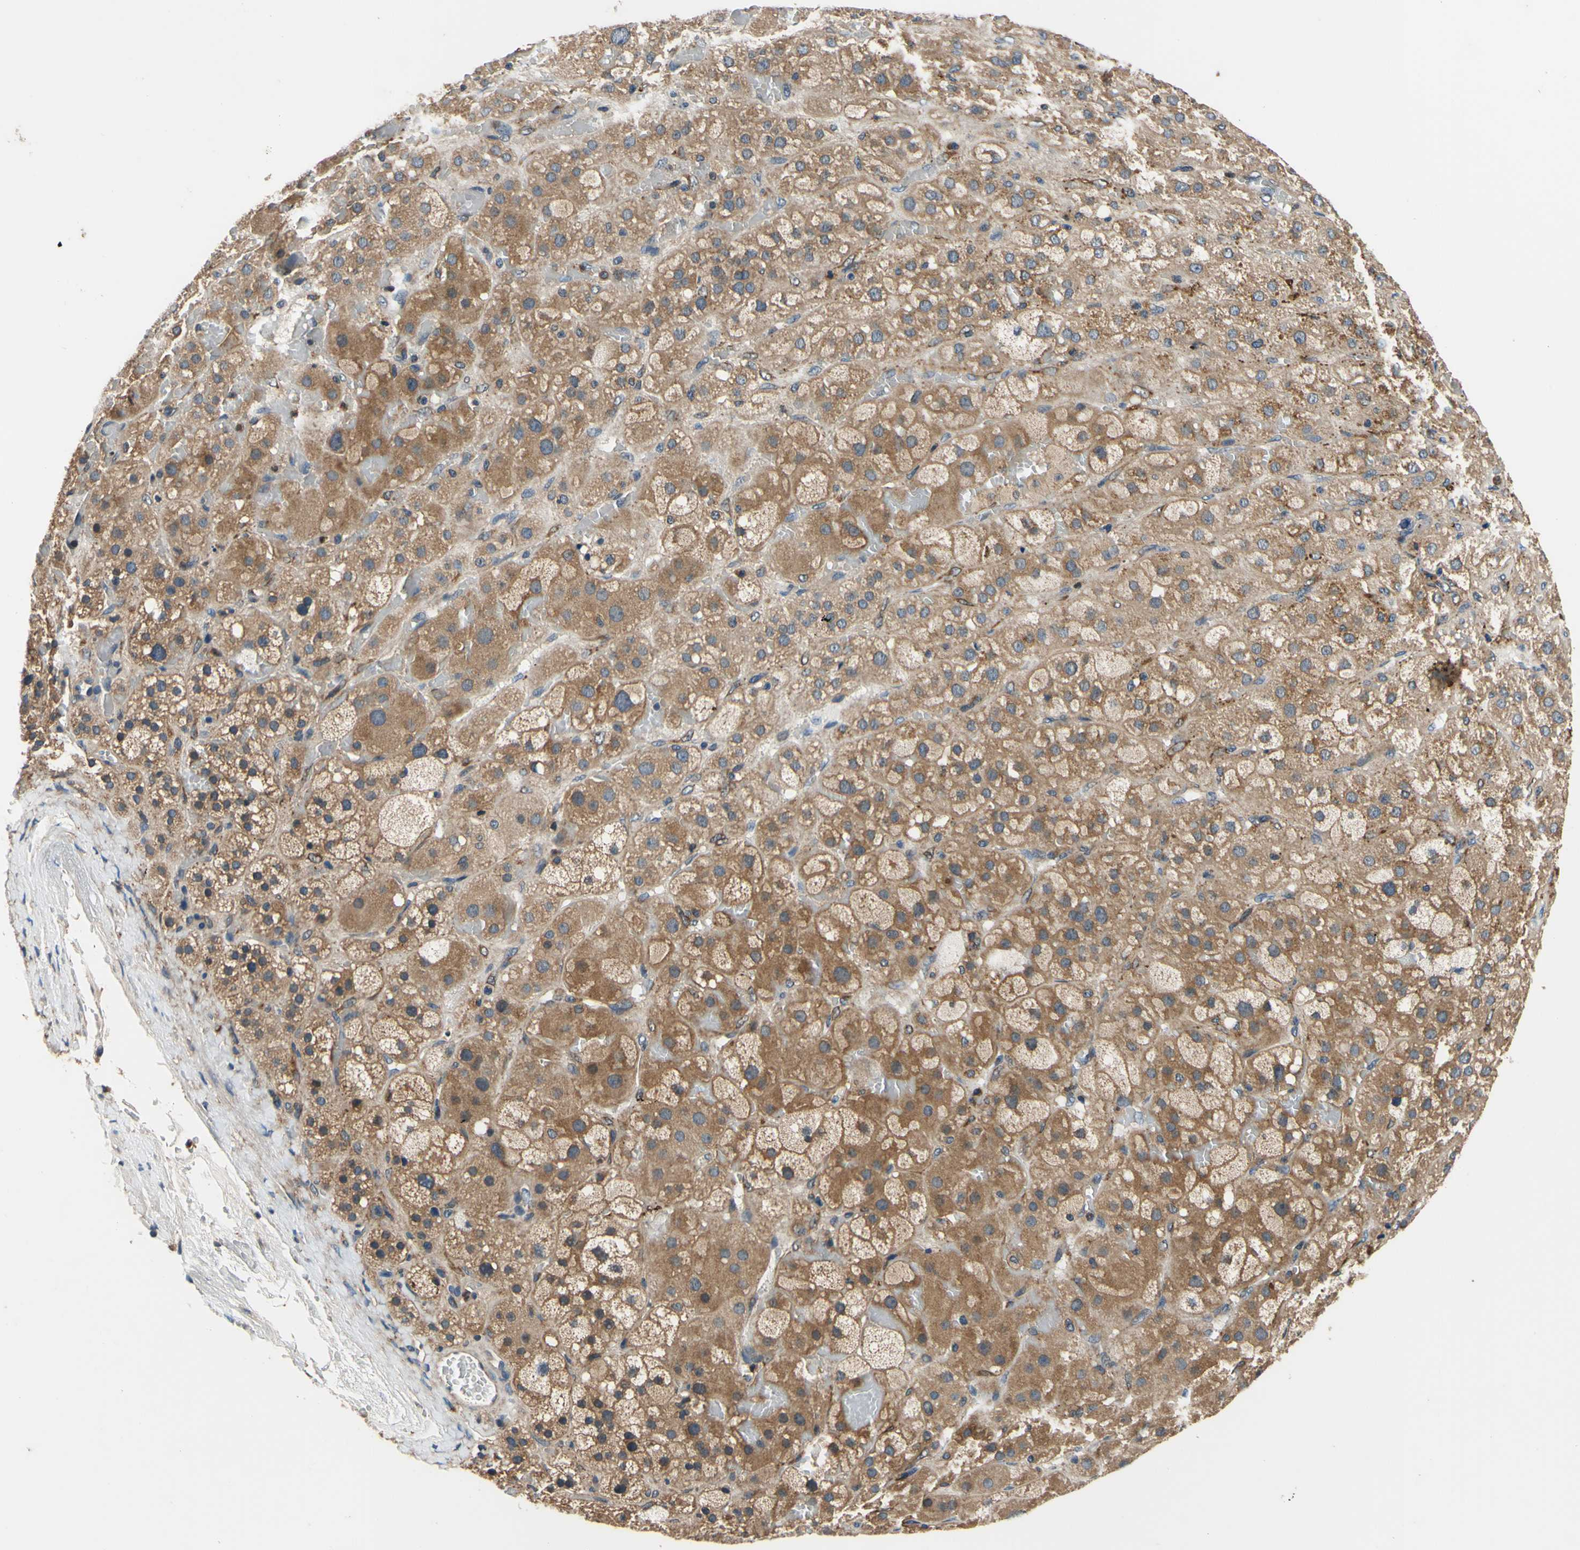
{"staining": {"intensity": "moderate", "quantity": ">75%", "location": "cytoplasmic/membranous"}, "tissue": "adrenal gland", "cell_type": "Glandular cells", "image_type": "normal", "snomed": [{"axis": "morphology", "description": "Normal tissue, NOS"}, {"axis": "topography", "description": "Adrenal gland"}], "caption": "Human adrenal gland stained with a brown dye shows moderate cytoplasmic/membranous positive staining in about >75% of glandular cells.", "gene": "PLA2G4A", "patient": {"sex": "female", "age": 47}}